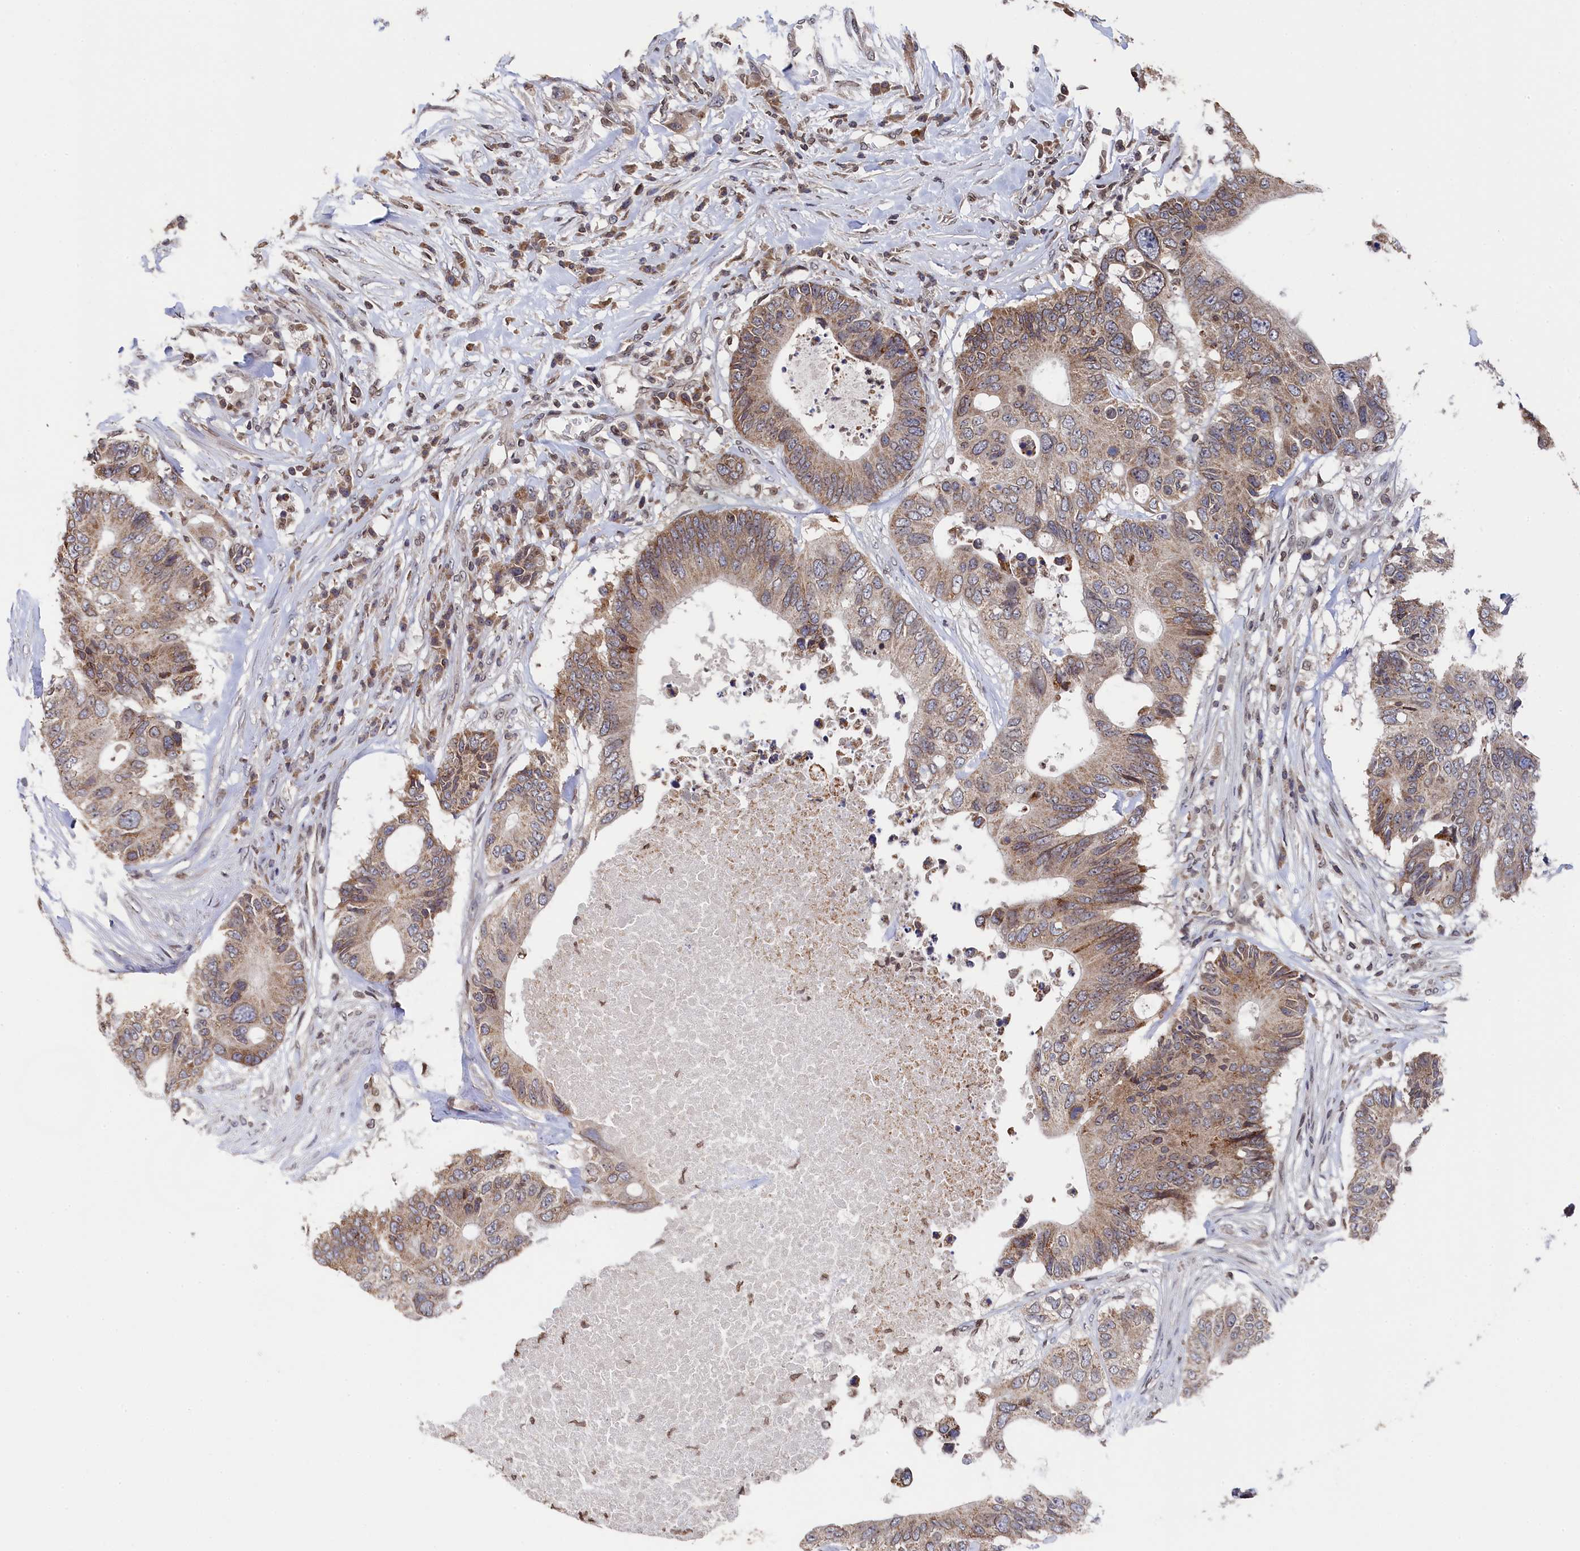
{"staining": {"intensity": "weak", "quantity": ">75%", "location": "cytoplasmic/membranous"}, "tissue": "colorectal cancer", "cell_type": "Tumor cells", "image_type": "cancer", "snomed": [{"axis": "morphology", "description": "Adenocarcinoma, NOS"}, {"axis": "topography", "description": "Colon"}], "caption": "There is low levels of weak cytoplasmic/membranous expression in tumor cells of adenocarcinoma (colorectal), as demonstrated by immunohistochemical staining (brown color).", "gene": "ANKEF1", "patient": {"sex": "male", "age": 71}}